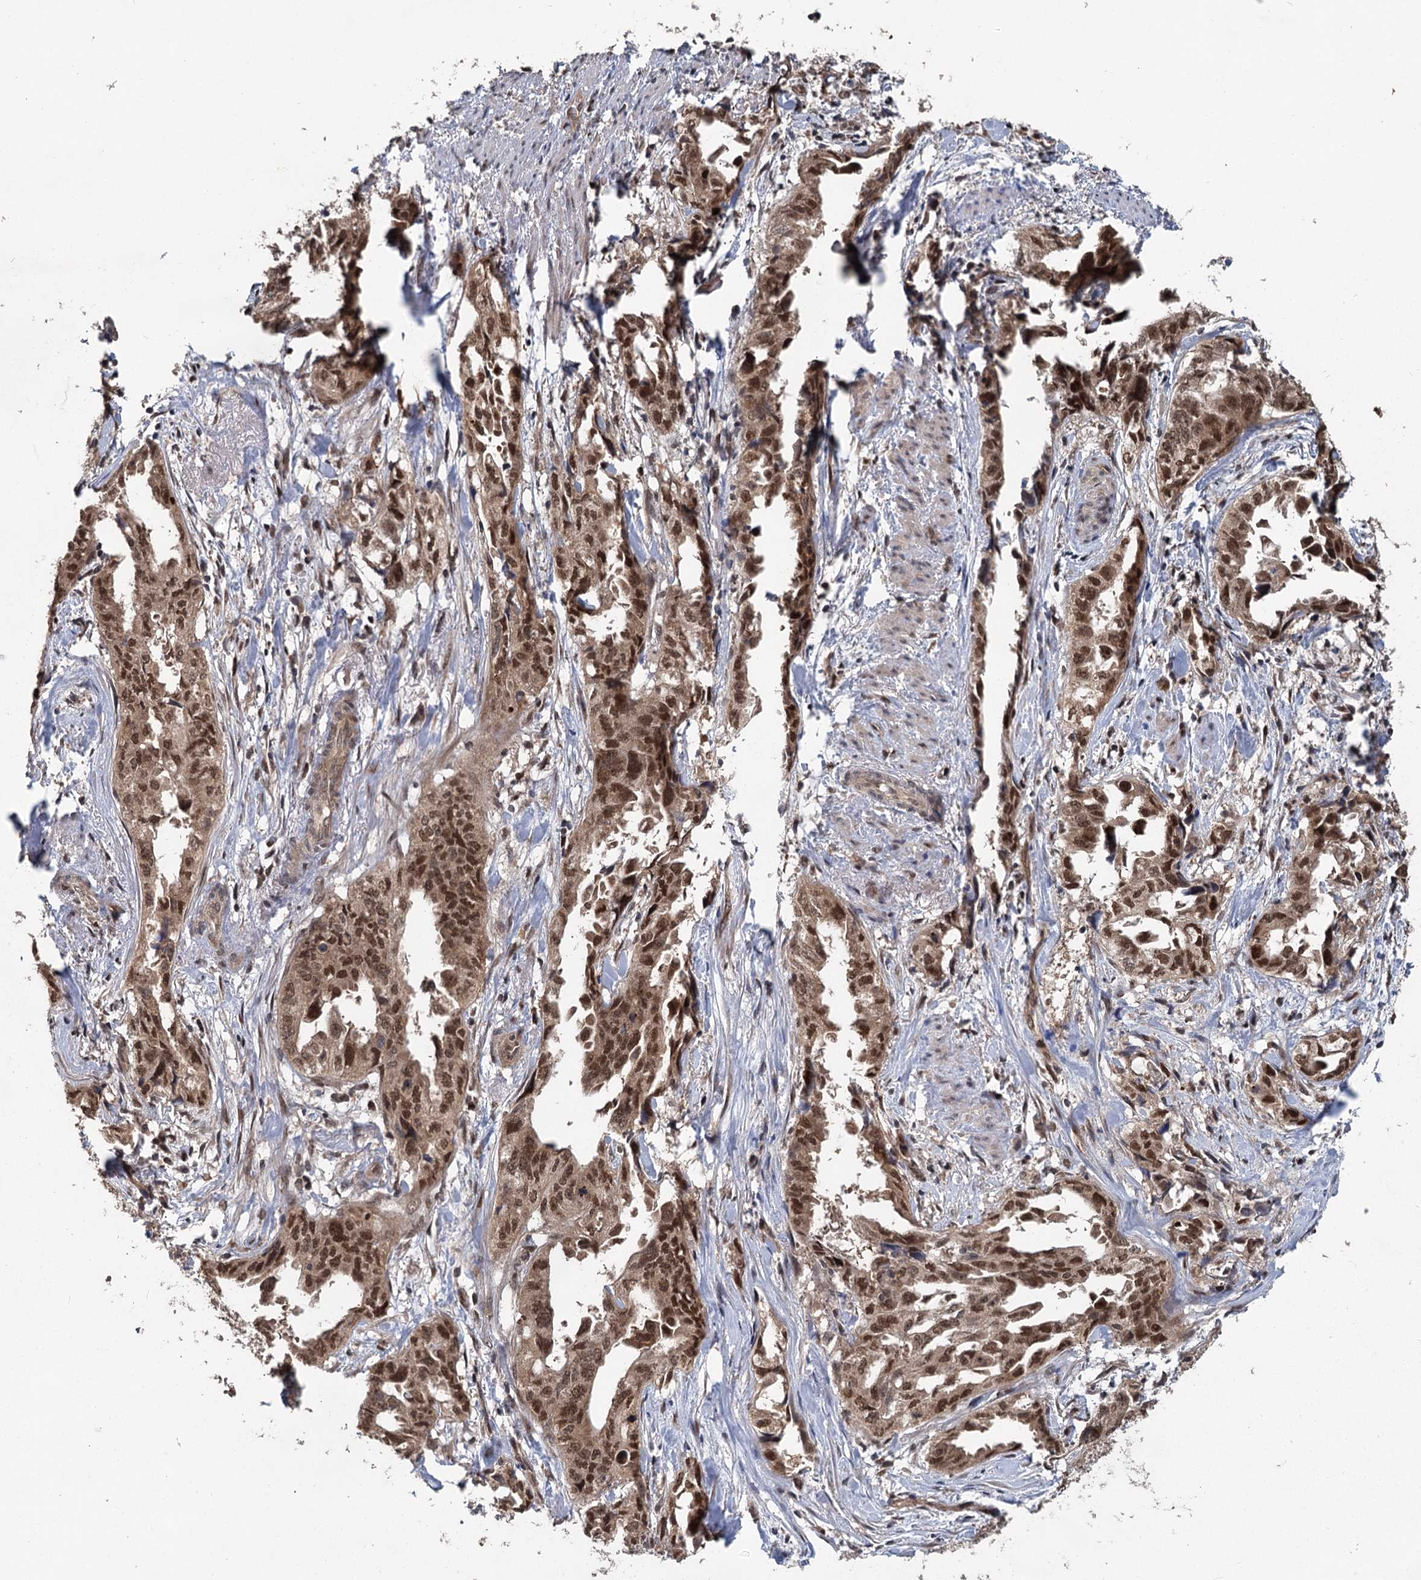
{"staining": {"intensity": "moderate", "quantity": ">75%", "location": "nuclear"}, "tissue": "endometrial cancer", "cell_type": "Tumor cells", "image_type": "cancer", "snomed": [{"axis": "morphology", "description": "Adenocarcinoma, NOS"}, {"axis": "topography", "description": "Endometrium"}], "caption": "Brown immunohistochemical staining in adenocarcinoma (endometrial) shows moderate nuclear staining in about >75% of tumor cells.", "gene": "MYG1", "patient": {"sex": "female", "age": 65}}